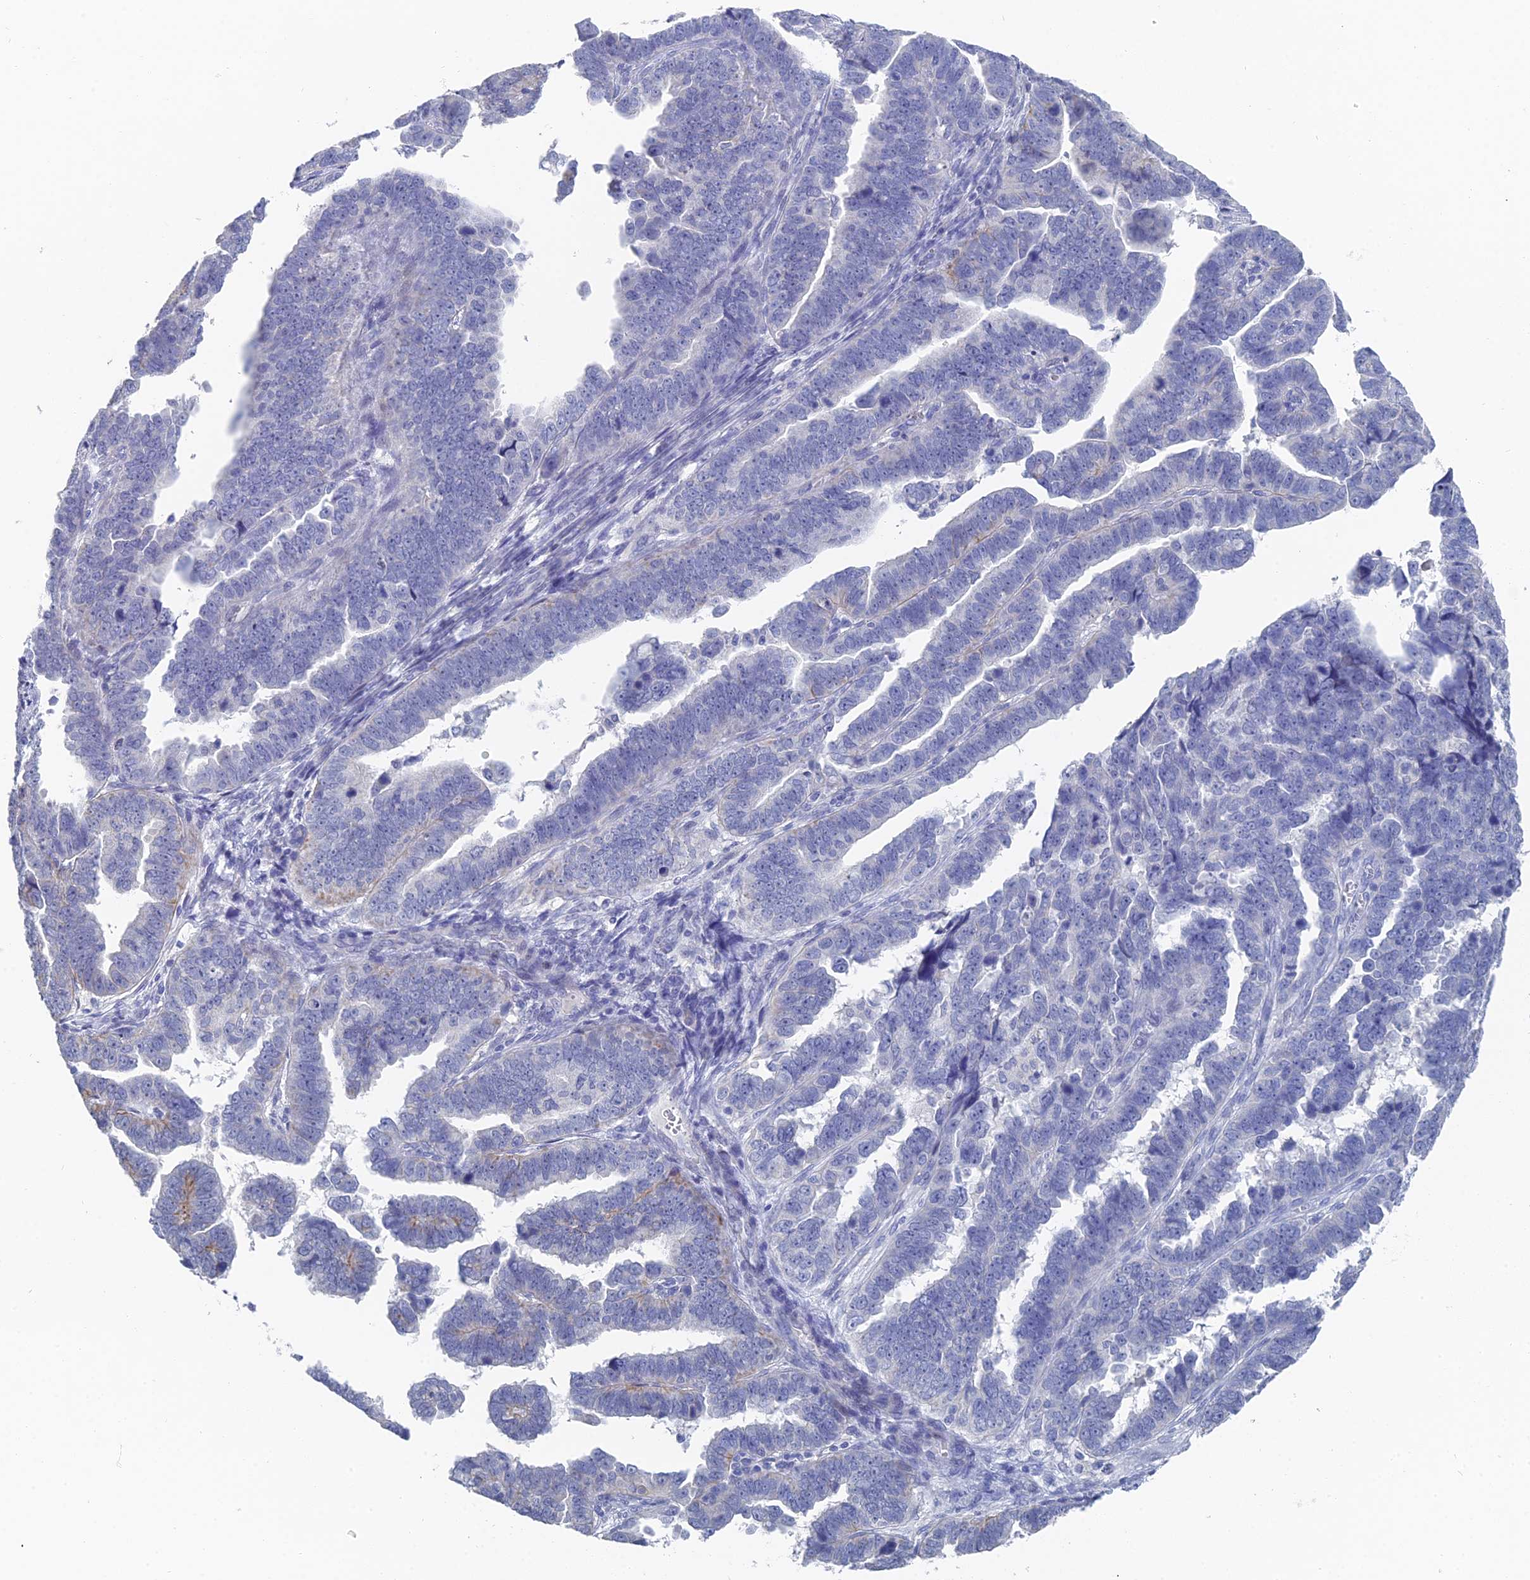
{"staining": {"intensity": "negative", "quantity": "none", "location": "none"}, "tissue": "endometrial cancer", "cell_type": "Tumor cells", "image_type": "cancer", "snomed": [{"axis": "morphology", "description": "Adenocarcinoma, NOS"}, {"axis": "topography", "description": "Endometrium"}], "caption": "An immunohistochemistry (IHC) micrograph of endometrial cancer (adenocarcinoma) is shown. There is no staining in tumor cells of endometrial cancer (adenocarcinoma).", "gene": "GFAP", "patient": {"sex": "female", "age": 75}}